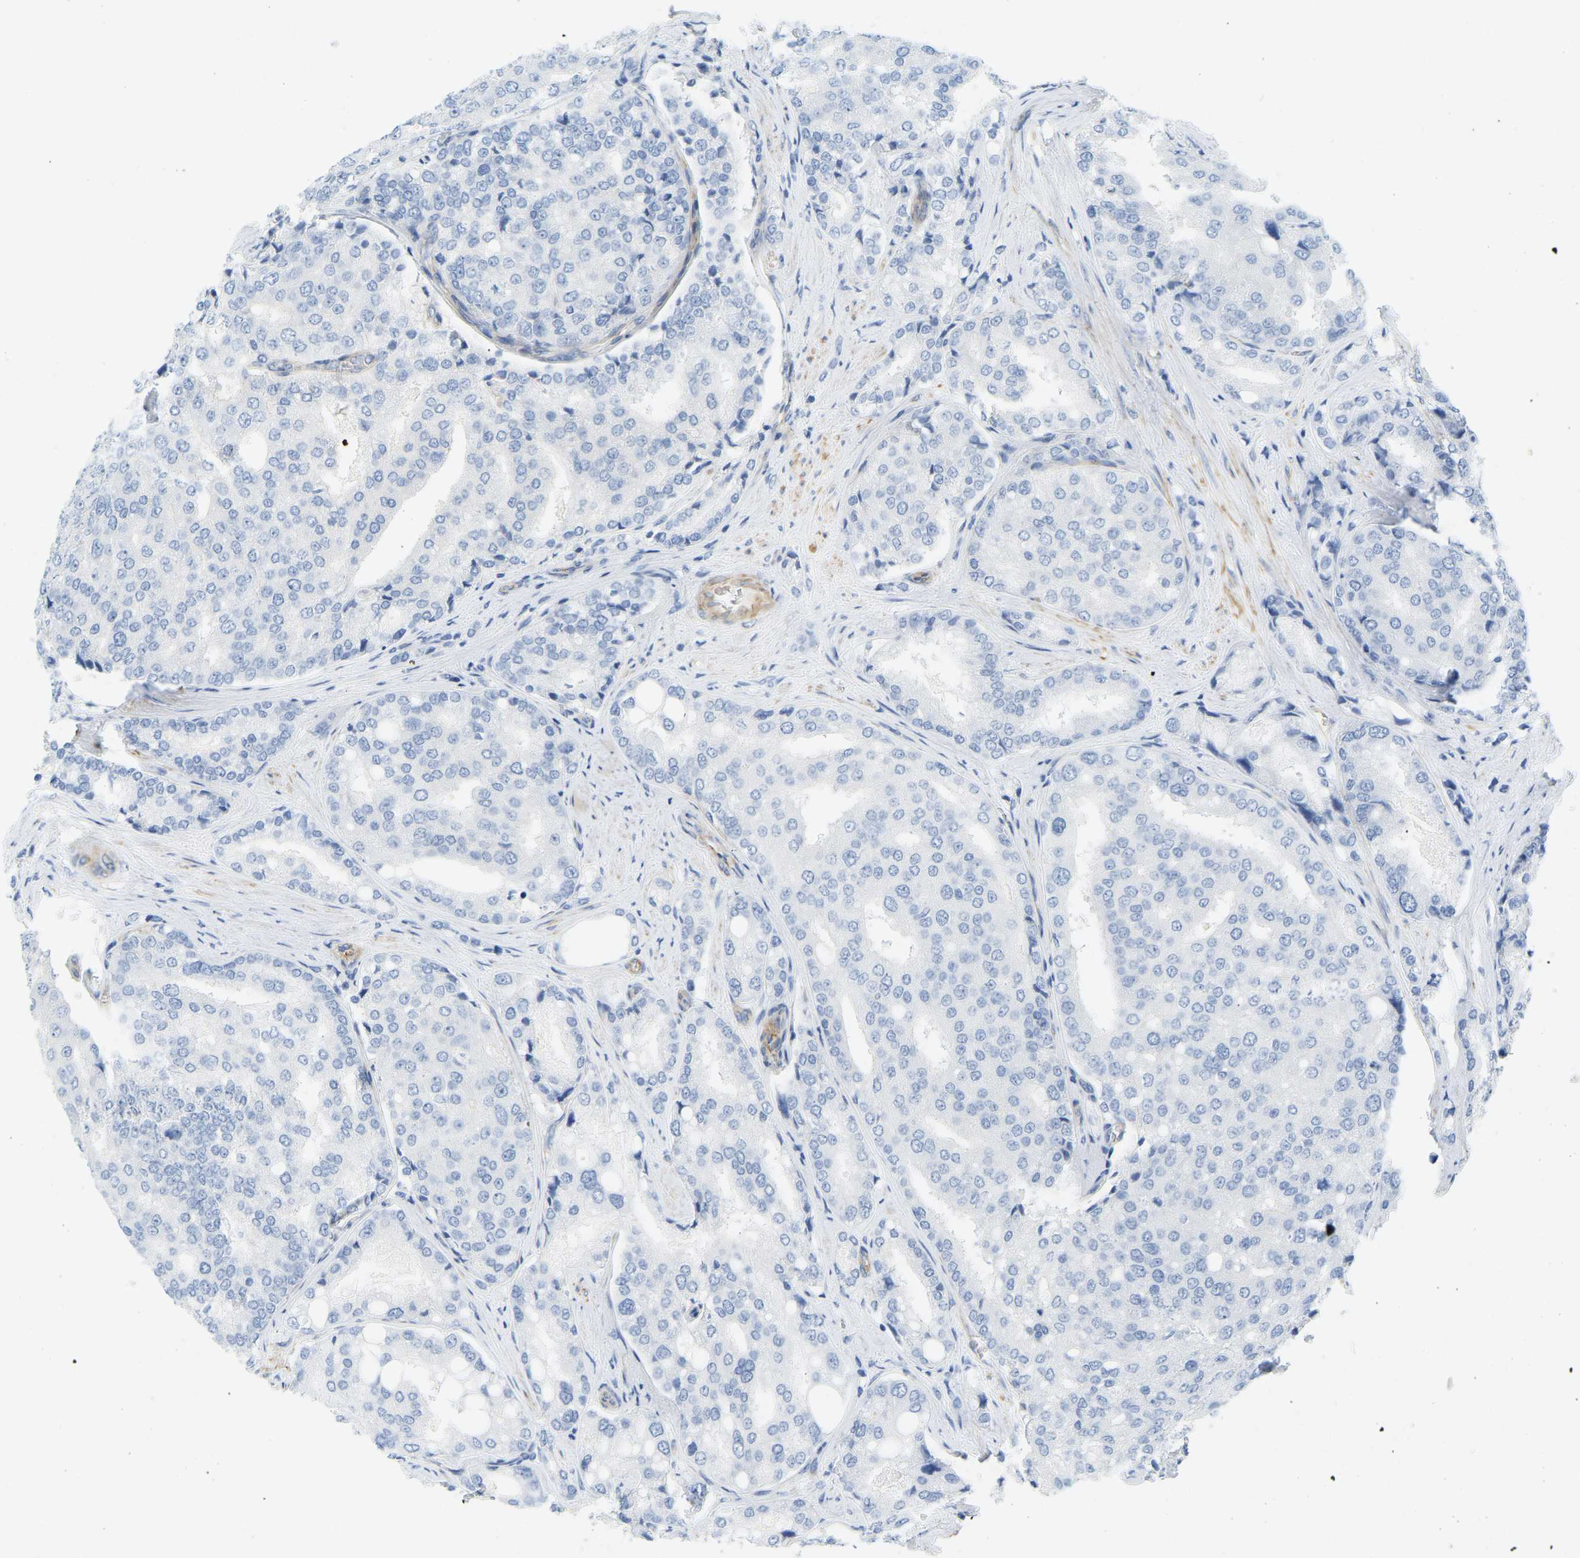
{"staining": {"intensity": "negative", "quantity": "none", "location": "none"}, "tissue": "prostate cancer", "cell_type": "Tumor cells", "image_type": "cancer", "snomed": [{"axis": "morphology", "description": "Adenocarcinoma, High grade"}, {"axis": "topography", "description": "Prostate"}], "caption": "Tumor cells are negative for brown protein staining in prostate cancer.", "gene": "MYL3", "patient": {"sex": "male", "age": 50}}